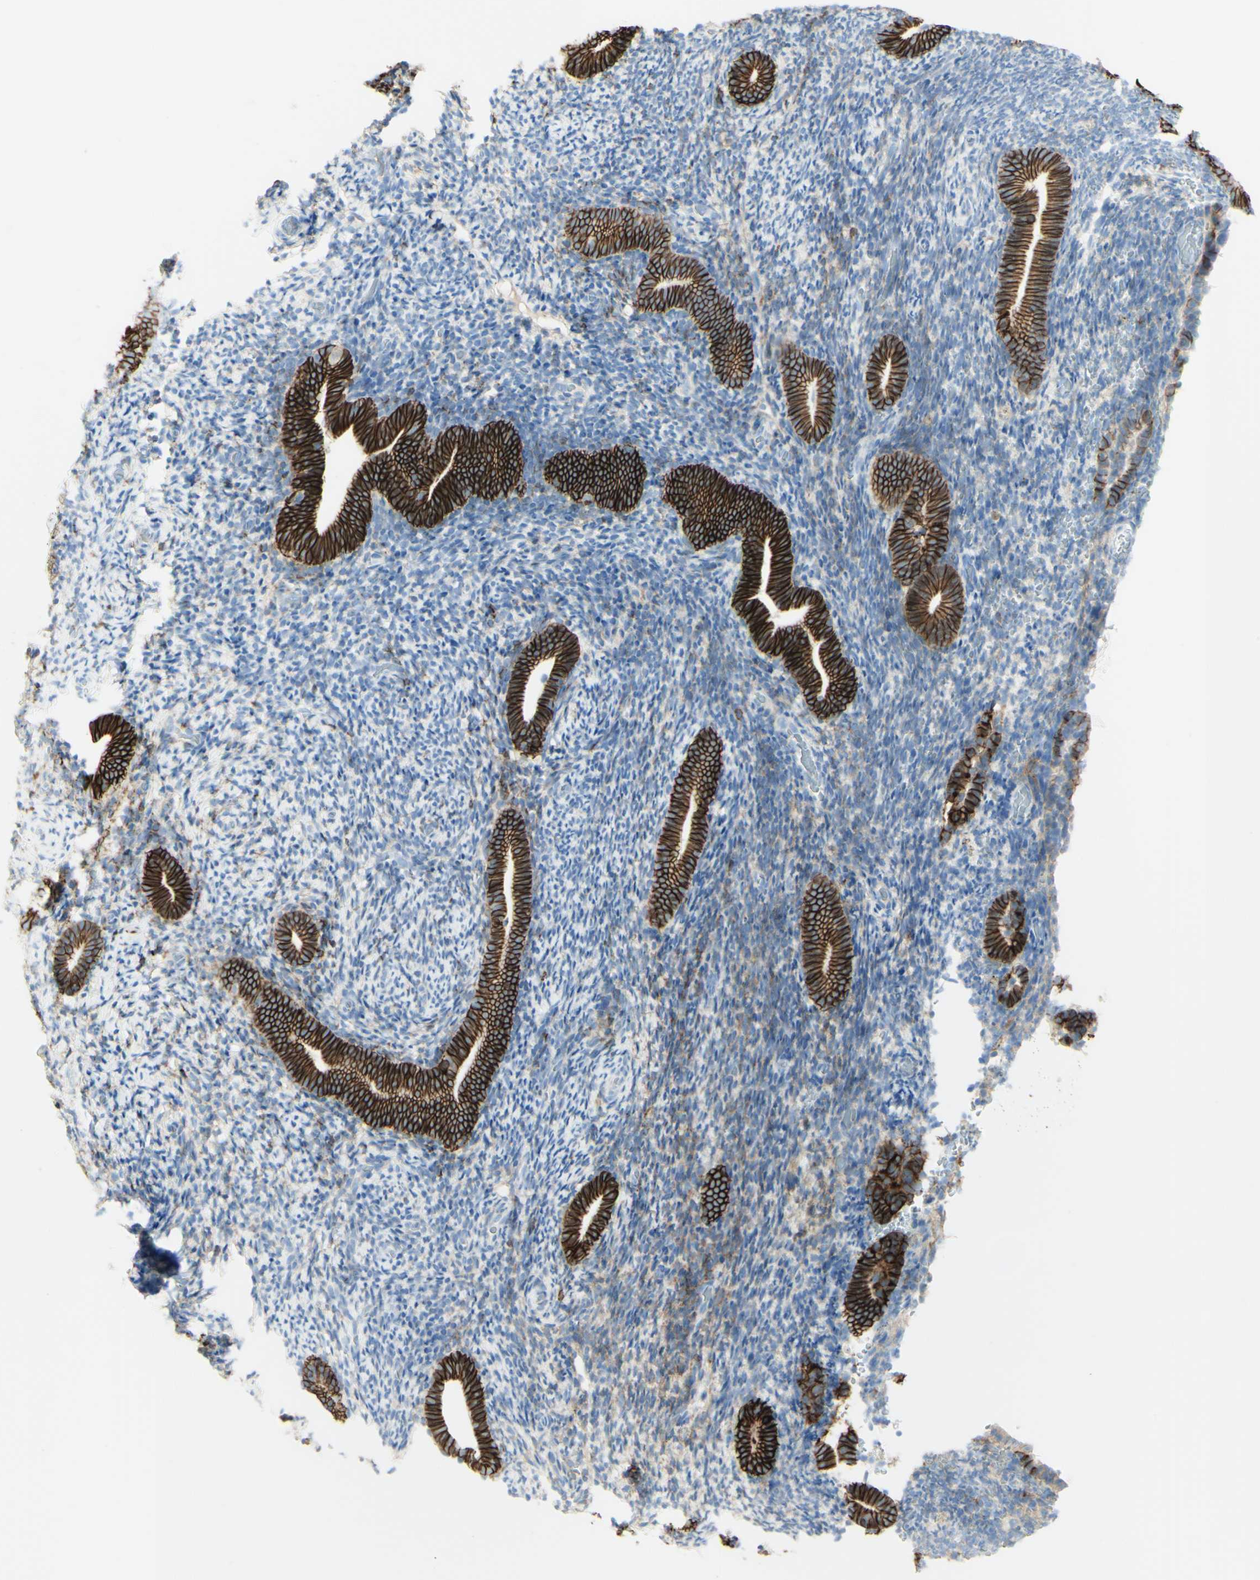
{"staining": {"intensity": "weak", "quantity": "<25%", "location": "cytoplasmic/membranous"}, "tissue": "endometrium", "cell_type": "Cells in endometrial stroma", "image_type": "normal", "snomed": [{"axis": "morphology", "description": "Normal tissue, NOS"}, {"axis": "topography", "description": "Endometrium"}], "caption": "This is an immunohistochemistry (IHC) photomicrograph of benign endometrium. There is no expression in cells in endometrial stroma.", "gene": "ALCAM", "patient": {"sex": "female", "age": 51}}